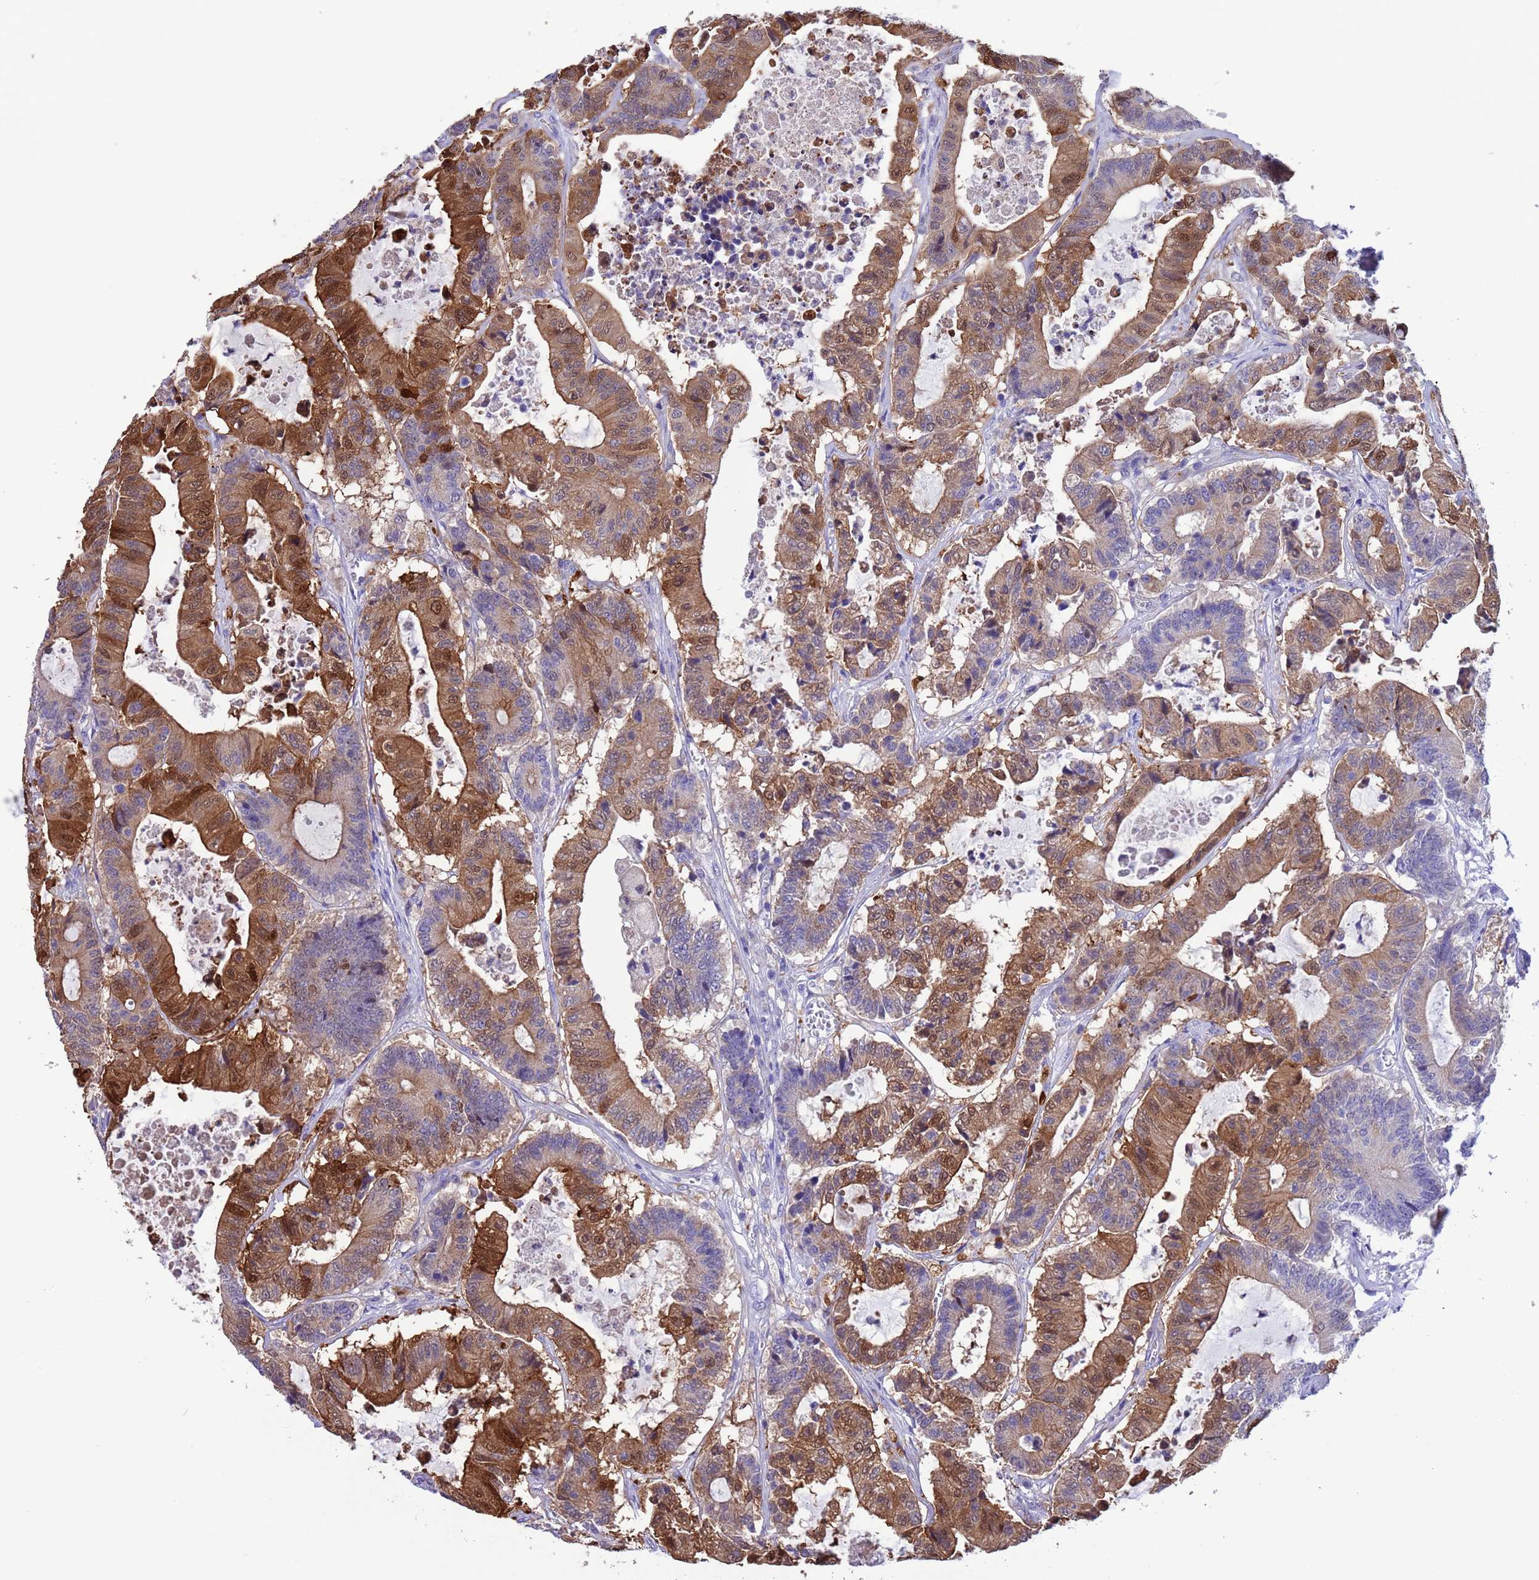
{"staining": {"intensity": "moderate", "quantity": "25%-75%", "location": "cytoplasmic/membranous,nuclear"}, "tissue": "colorectal cancer", "cell_type": "Tumor cells", "image_type": "cancer", "snomed": [{"axis": "morphology", "description": "Adenocarcinoma, NOS"}, {"axis": "topography", "description": "Colon"}], "caption": "A brown stain shows moderate cytoplasmic/membranous and nuclear expression of a protein in human colorectal cancer (adenocarcinoma) tumor cells.", "gene": "C6orf47", "patient": {"sex": "female", "age": 84}}